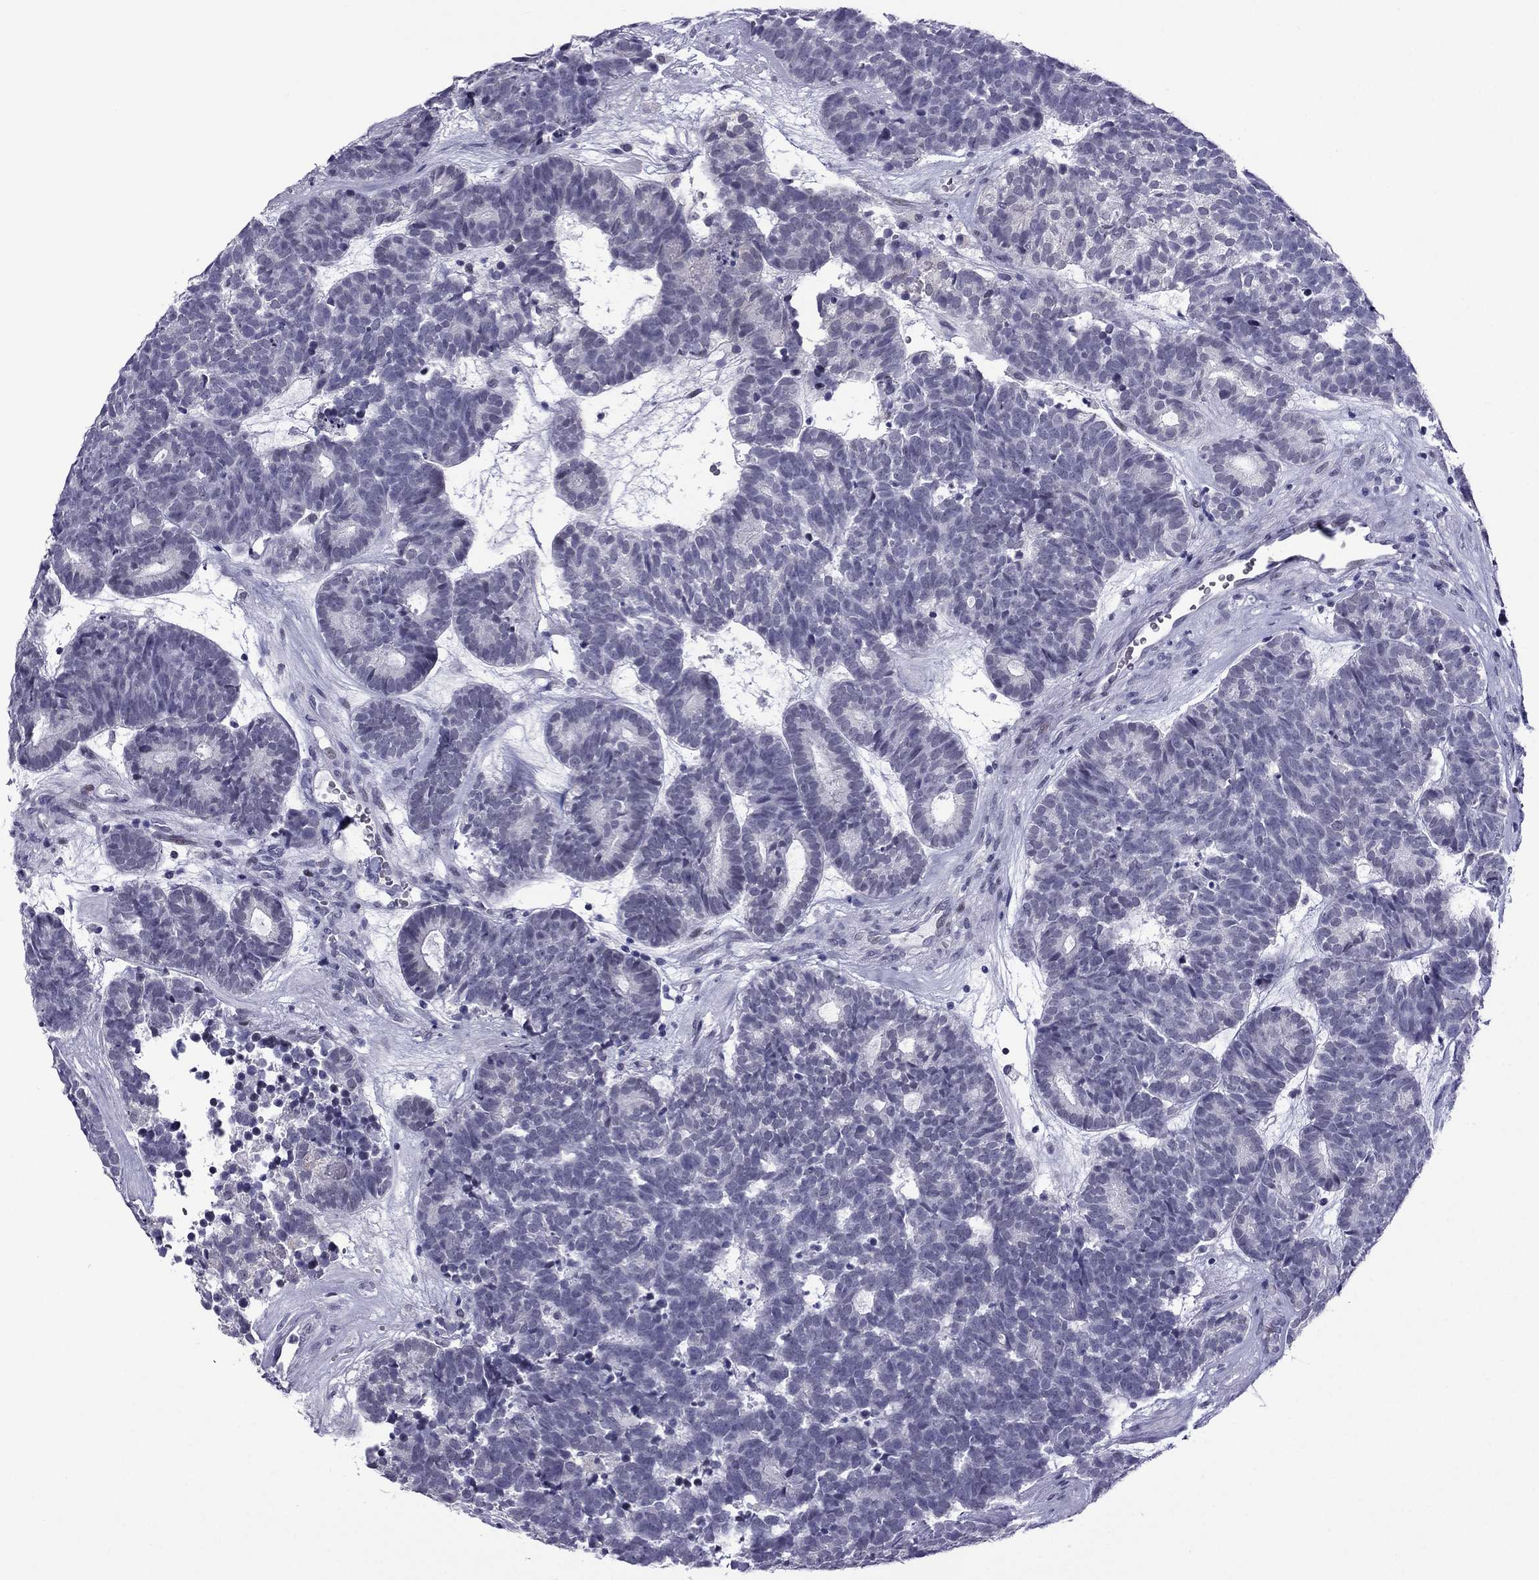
{"staining": {"intensity": "negative", "quantity": "none", "location": "none"}, "tissue": "head and neck cancer", "cell_type": "Tumor cells", "image_type": "cancer", "snomed": [{"axis": "morphology", "description": "Adenocarcinoma, NOS"}, {"axis": "topography", "description": "Head-Neck"}], "caption": "DAB (3,3'-diaminobenzidine) immunohistochemical staining of human head and neck cancer (adenocarcinoma) shows no significant staining in tumor cells. The staining is performed using DAB (3,3'-diaminobenzidine) brown chromogen with nuclei counter-stained in using hematoxylin.", "gene": "MYLK3", "patient": {"sex": "female", "age": 81}}